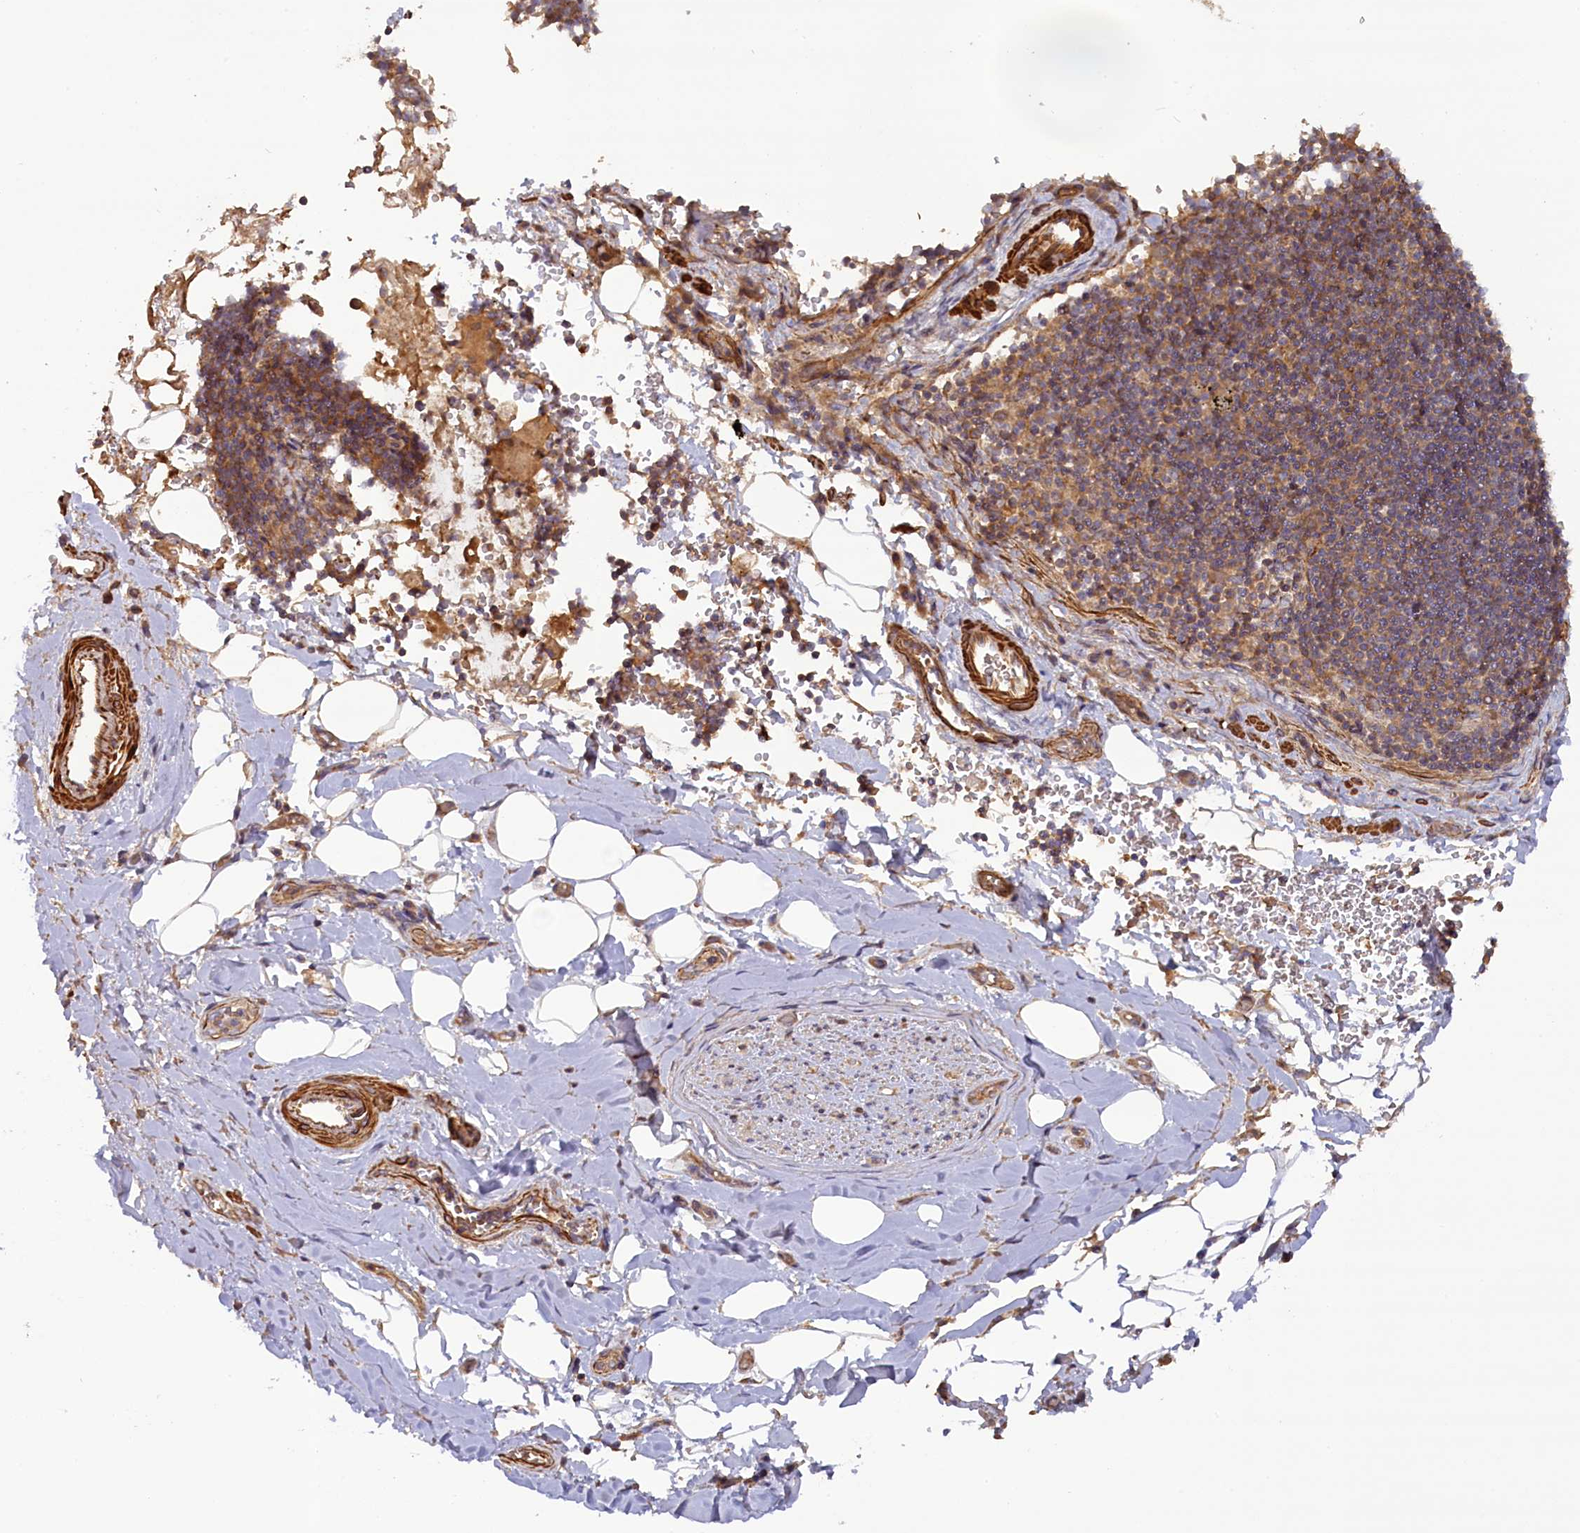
{"staining": {"intensity": "negative", "quantity": "none", "location": "none"}, "tissue": "adipose tissue", "cell_type": "Adipocytes", "image_type": "normal", "snomed": [{"axis": "morphology", "description": "Normal tissue, NOS"}, {"axis": "topography", "description": "Lymph node"}, {"axis": "topography", "description": "Cartilage tissue"}, {"axis": "topography", "description": "Bronchus"}], "caption": "There is no significant positivity in adipocytes of adipose tissue. (DAB immunohistochemistry visualized using brightfield microscopy, high magnification).", "gene": "FUZ", "patient": {"sex": "male", "age": 63}}